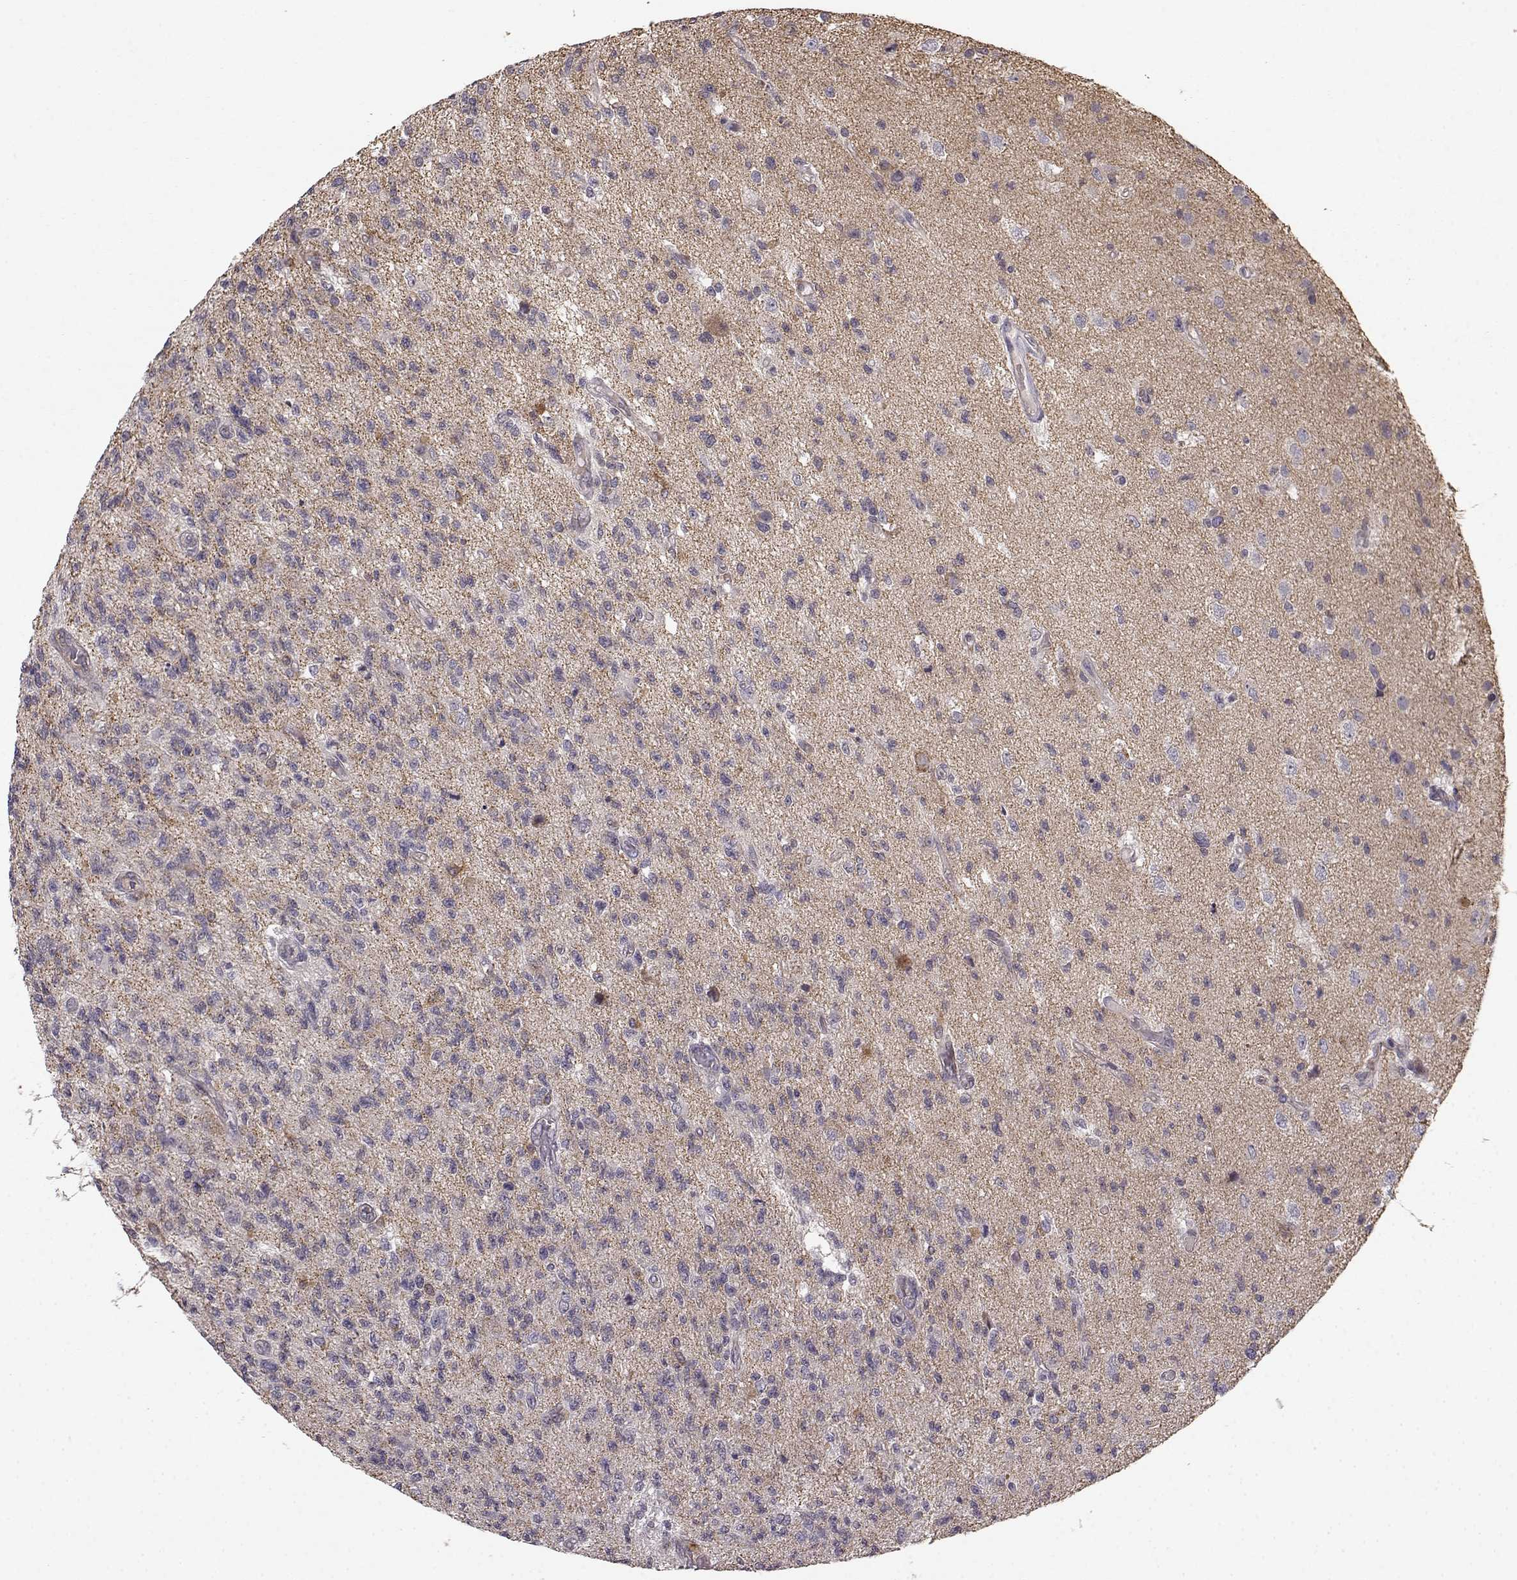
{"staining": {"intensity": "negative", "quantity": "none", "location": "none"}, "tissue": "glioma", "cell_type": "Tumor cells", "image_type": "cancer", "snomed": [{"axis": "morphology", "description": "Glioma, malignant, High grade"}, {"axis": "topography", "description": "Brain"}], "caption": "Malignant high-grade glioma was stained to show a protein in brown. There is no significant staining in tumor cells.", "gene": "BACH2", "patient": {"sex": "male", "age": 56}}